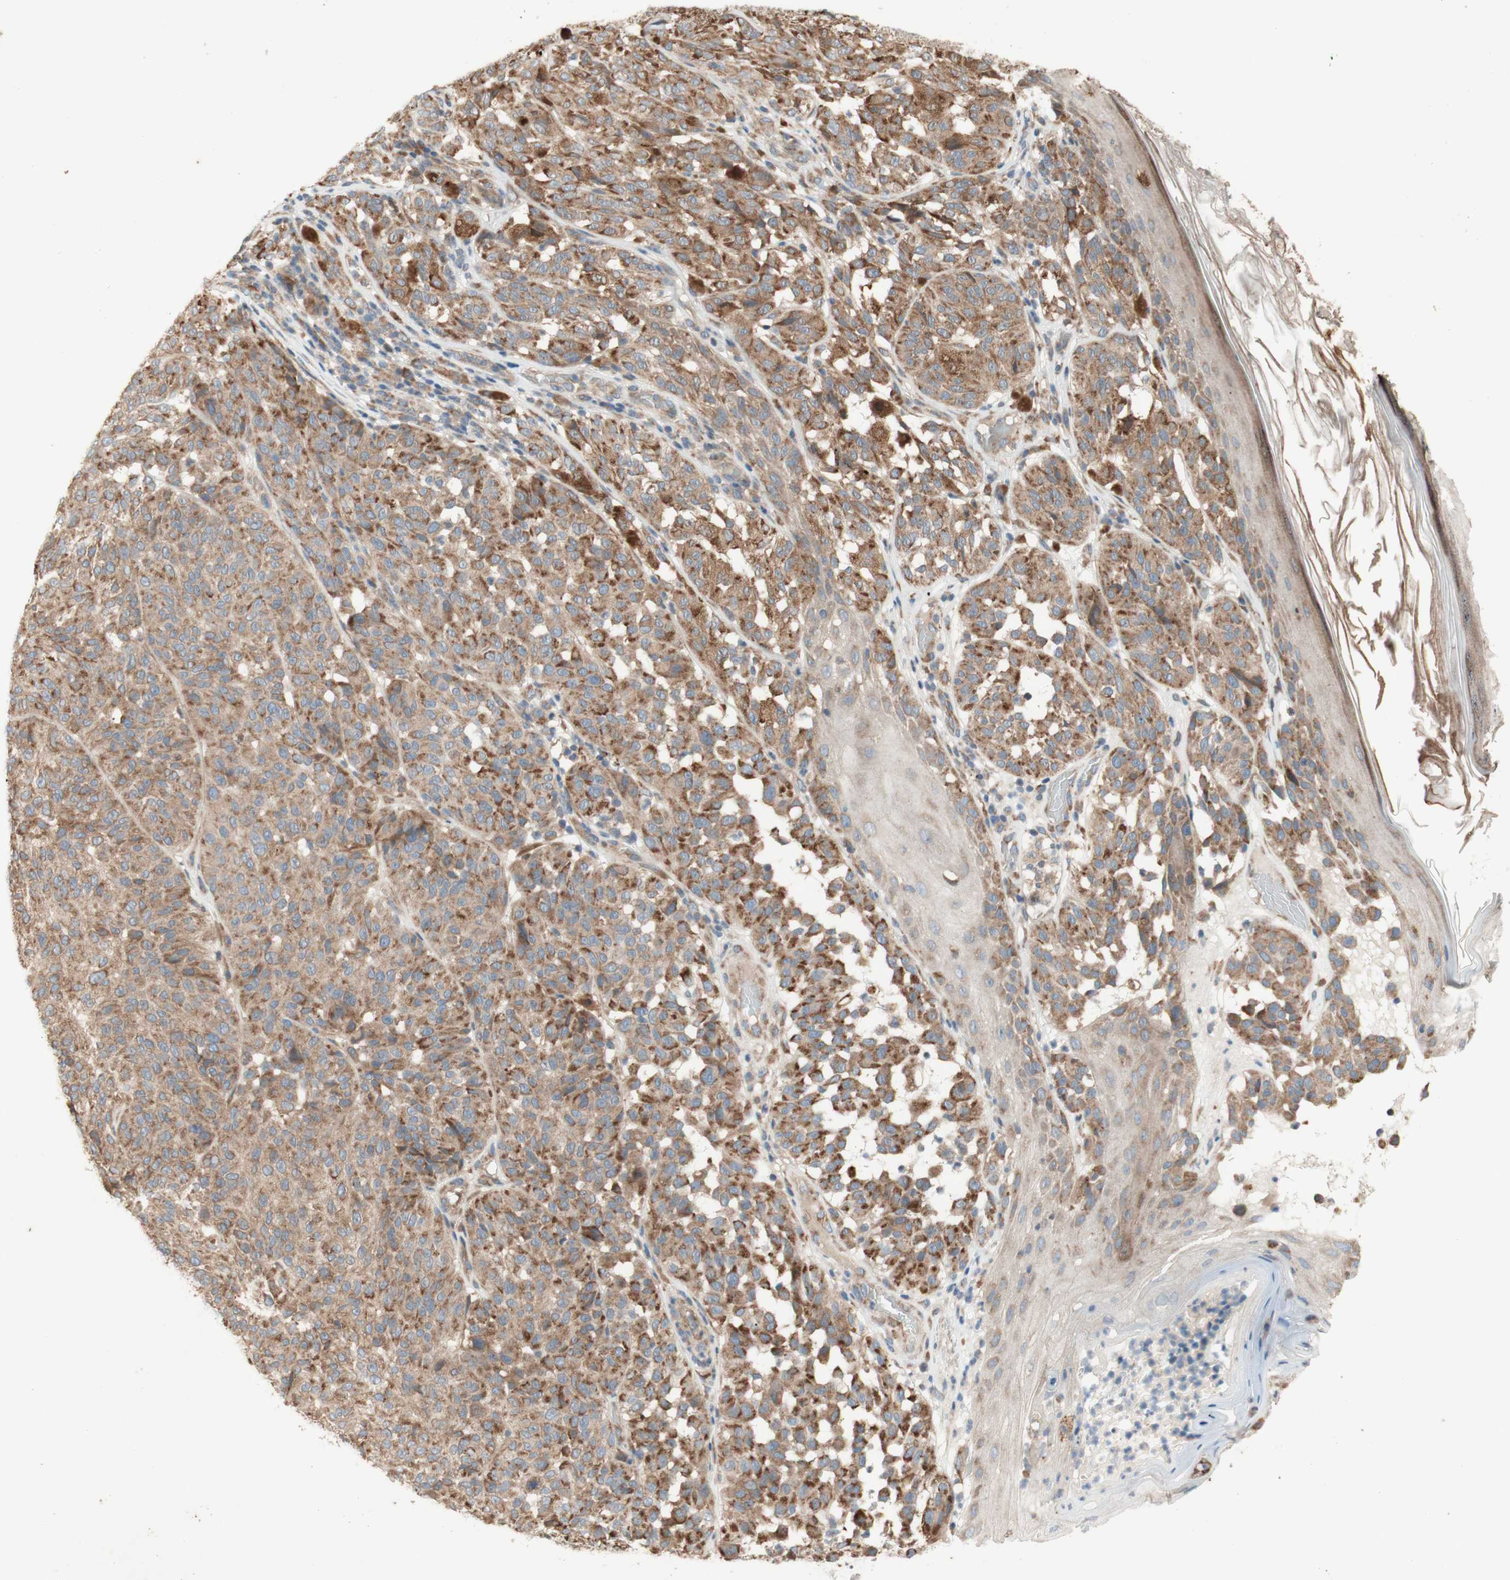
{"staining": {"intensity": "moderate", "quantity": ">75%", "location": "cytoplasmic/membranous"}, "tissue": "melanoma", "cell_type": "Tumor cells", "image_type": "cancer", "snomed": [{"axis": "morphology", "description": "Malignant melanoma, NOS"}, {"axis": "topography", "description": "Skin"}], "caption": "This is a micrograph of immunohistochemistry staining of melanoma, which shows moderate expression in the cytoplasmic/membranous of tumor cells.", "gene": "SOCS2", "patient": {"sex": "female", "age": 46}}